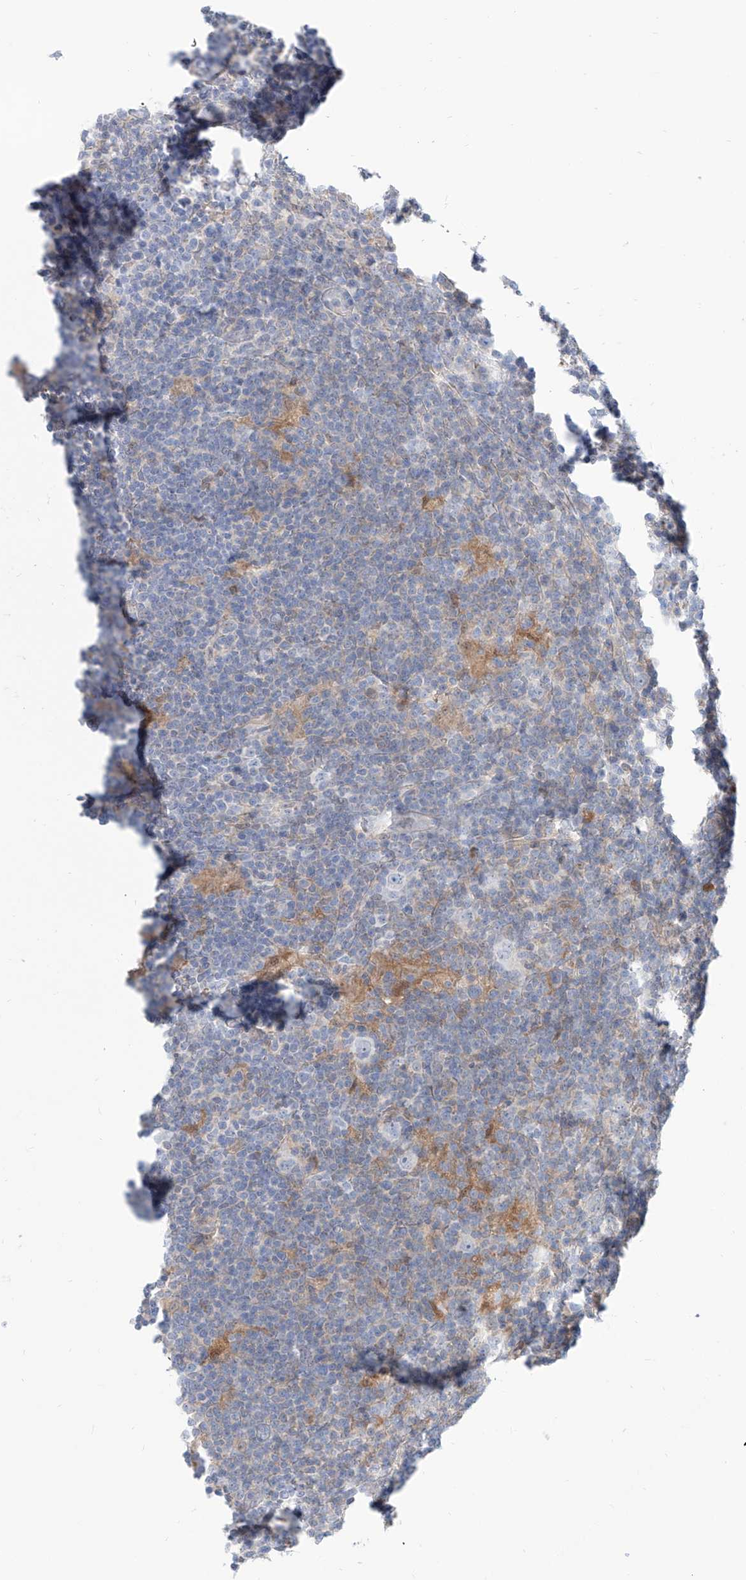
{"staining": {"intensity": "negative", "quantity": "none", "location": "none"}, "tissue": "lymphoma", "cell_type": "Tumor cells", "image_type": "cancer", "snomed": [{"axis": "morphology", "description": "Hodgkin's disease, NOS"}, {"axis": "topography", "description": "Lymph node"}], "caption": "Hodgkin's disease stained for a protein using immunohistochemistry displays no staining tumor cells.", "gene": "PDXK", "patient": {"sex": "female", "age": 57}}